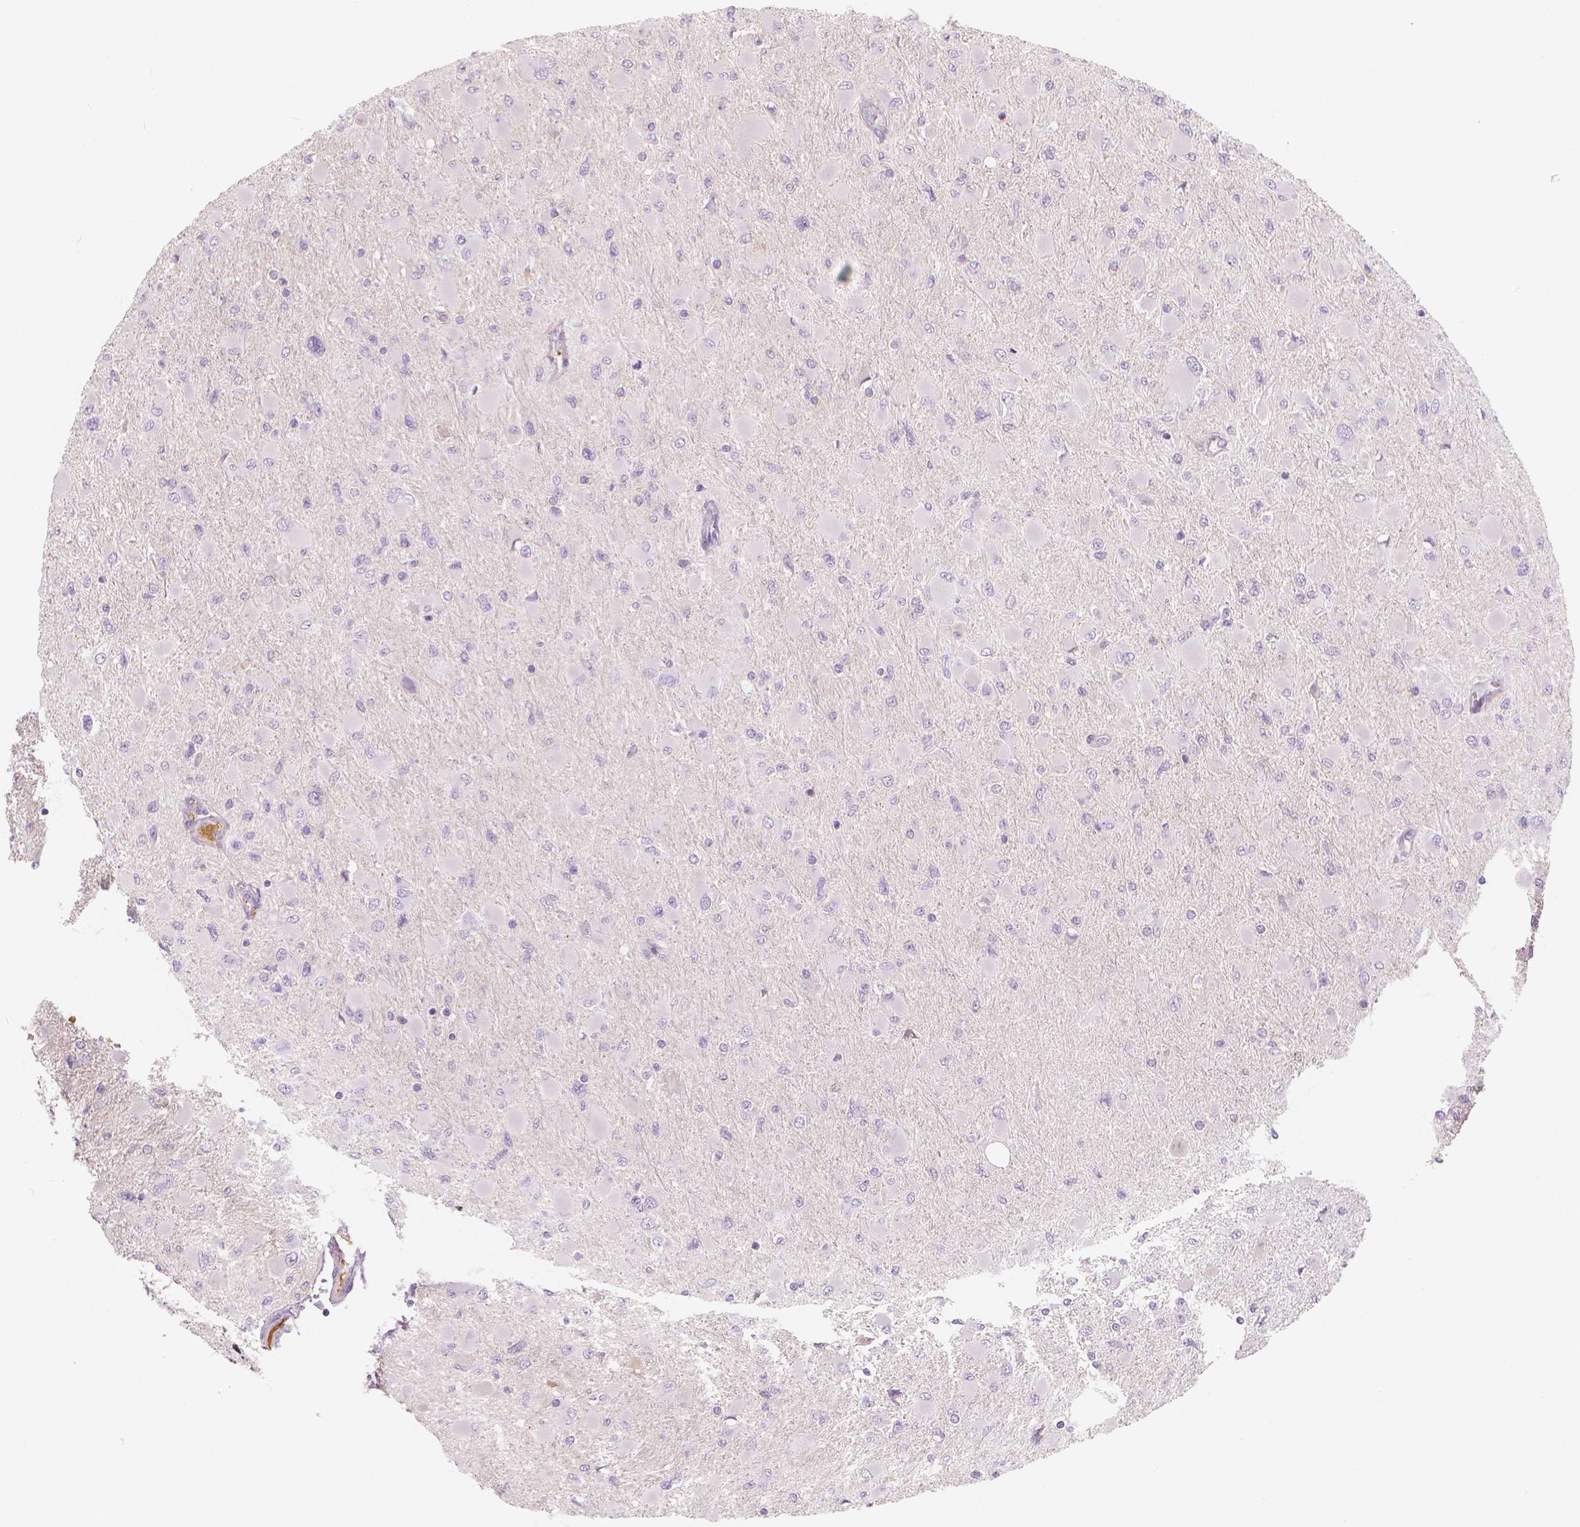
{"staining": {"intensity": "negative", "quantity": "none", "location": "none"}, "tissue": "glioma", "cell_type": "Tumor cells", "image_type": "cancer", "snomed": [{"axis": "morphology", "description": "Glioma, malignant, High grade"}, {"axis": "topography", "description": "Cerebral cortex"}], "caption": "An immunohistochemistry (IHC) histopathology image of malignant high-grade glioma is shown. There is no staining in tumor cells of malignant high-grade glioma.", "gene": "APOA4", "patient": {"sex": "female", "age": 36}}